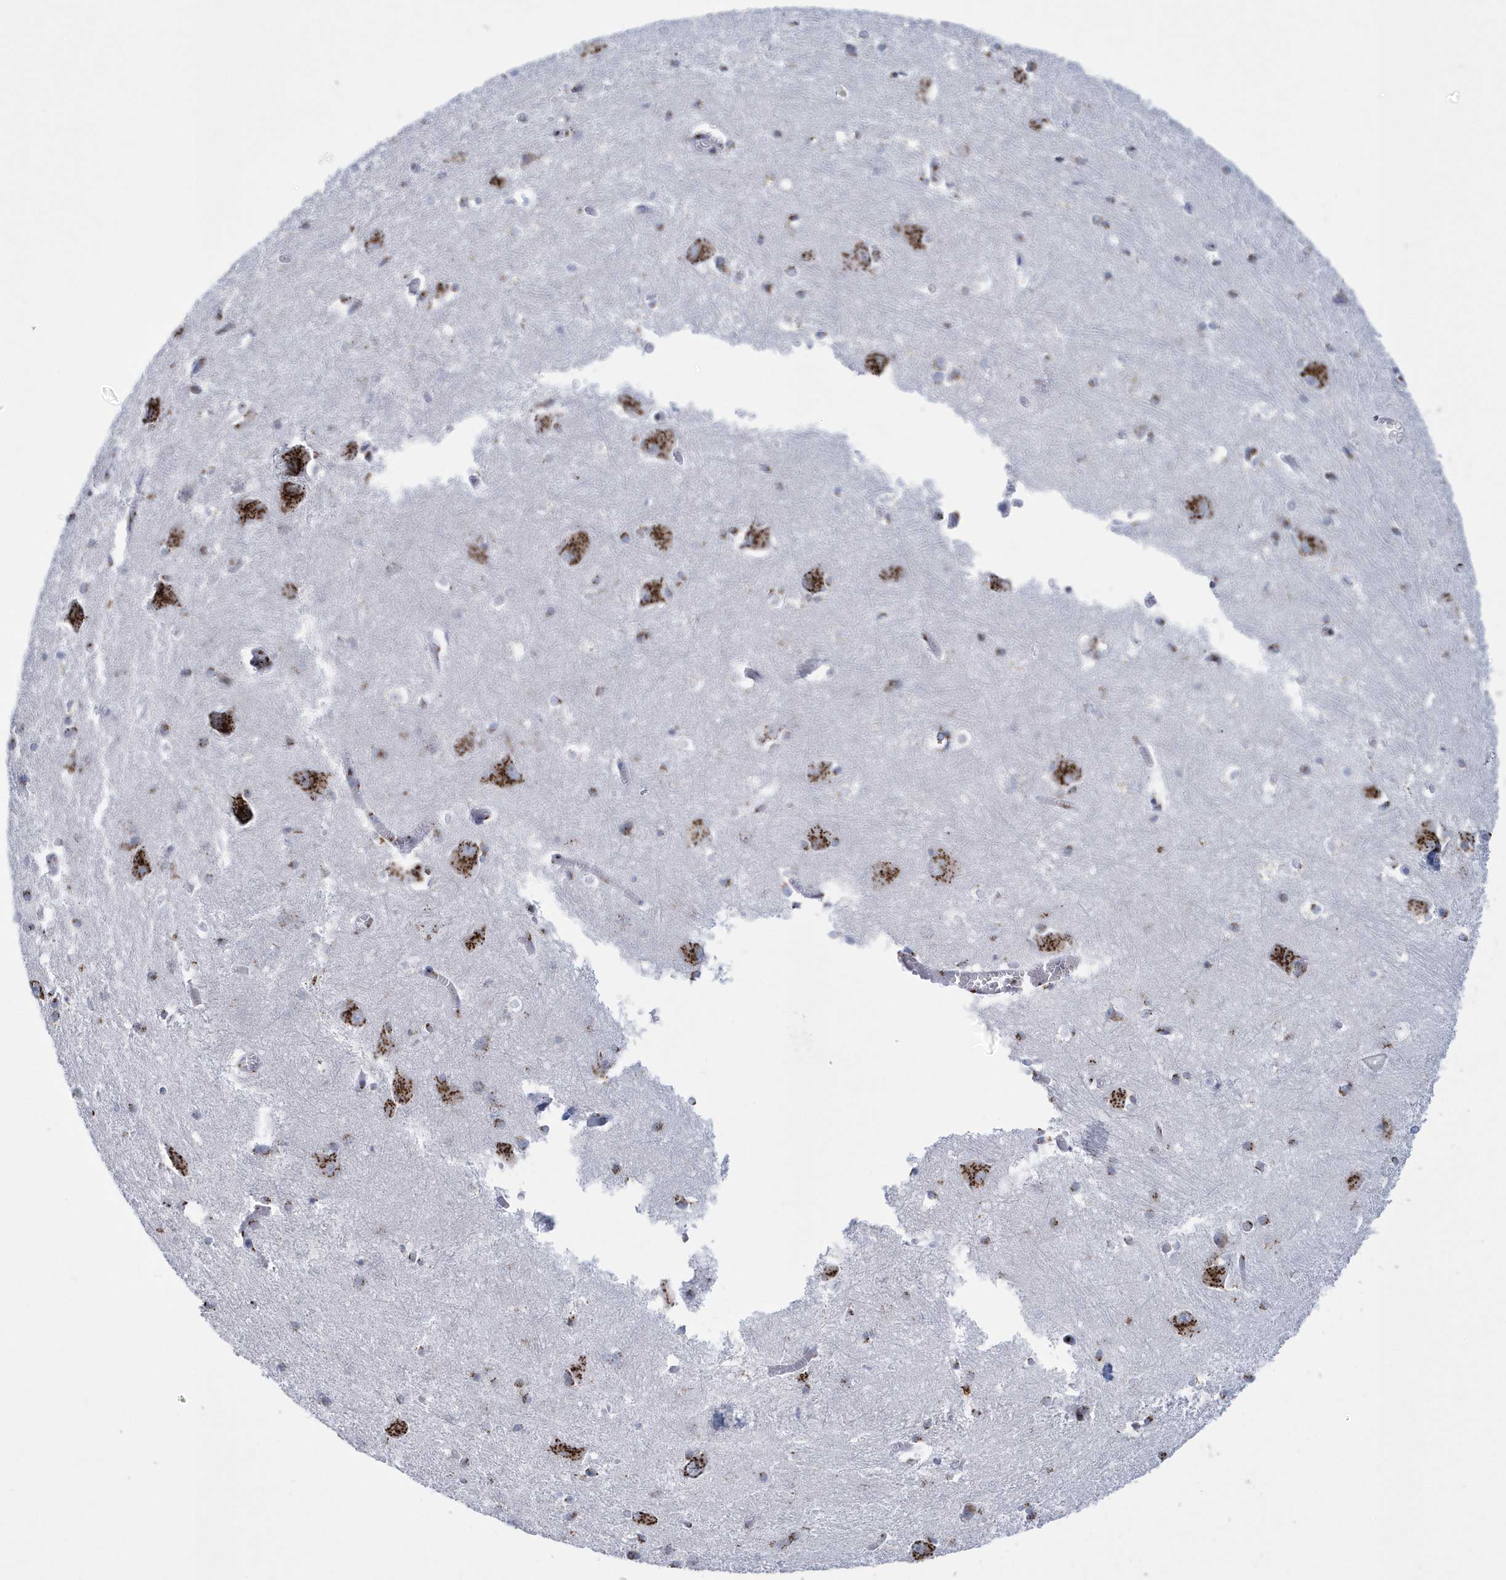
{"staining": {"intensity": "moderate", "quantity": "<25%", "location": "cytoplasmic/membranous"}, "tissue": "caudate", "cell_type": "Glial cells", "image_type": "normal", "snomed": [{"axis": "morphology", "description": "Normal tissue, NOS"}, {"axis": "topography", "description": "Lateral ventricle wall"}], "caption": "This is a histology image of immunohistochemistry (IHC) staining of benign caudate, which shows moderate staining in the cytoplasmic/membranous of glial cells.", "gene": "SLX9", "patient": {"sex": "male", "age": 37}}